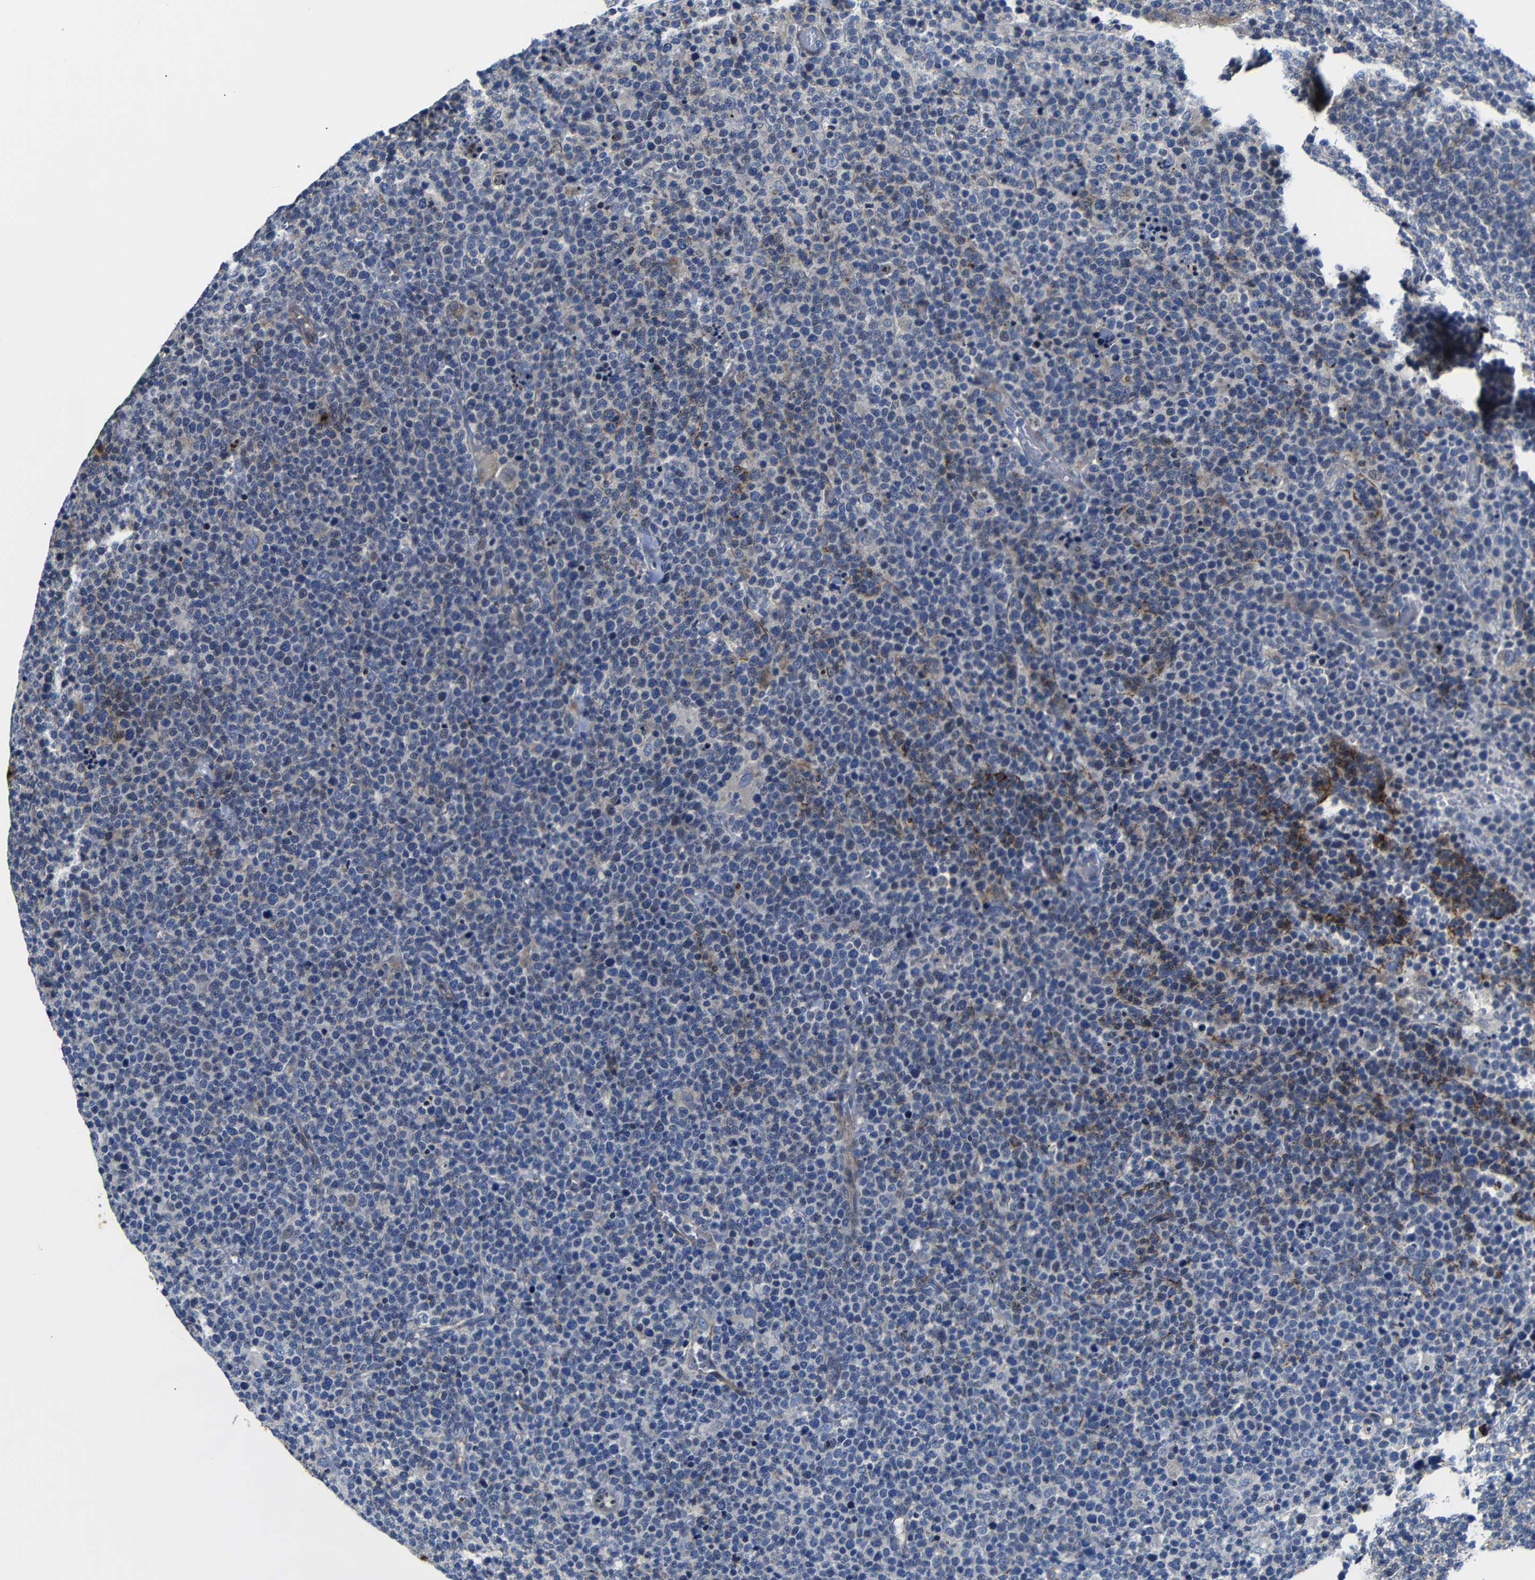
{"staining": {"intensity": "moderate", "quantity": "<25%", "location": "cytoplasmic/membranous"}, "tissue": "lymphoma", "cell_type": "Tumor cells", "image_type": "cancer", "snomed": [{"axis": "morphology", "description": "Malignant lymphoma, non-Hodgkin's type, High grade"}, {"axis": "topography", "description": "Lymph node"}], "caption": "Tumor cells display moderate cytoplasmic/membranous expression in about <25% of cells in malignant lymphoma, non-Hodgkin's type (high-grade).", "gene": "AFDN", "patient": {"sex": "male", "age": 61}}